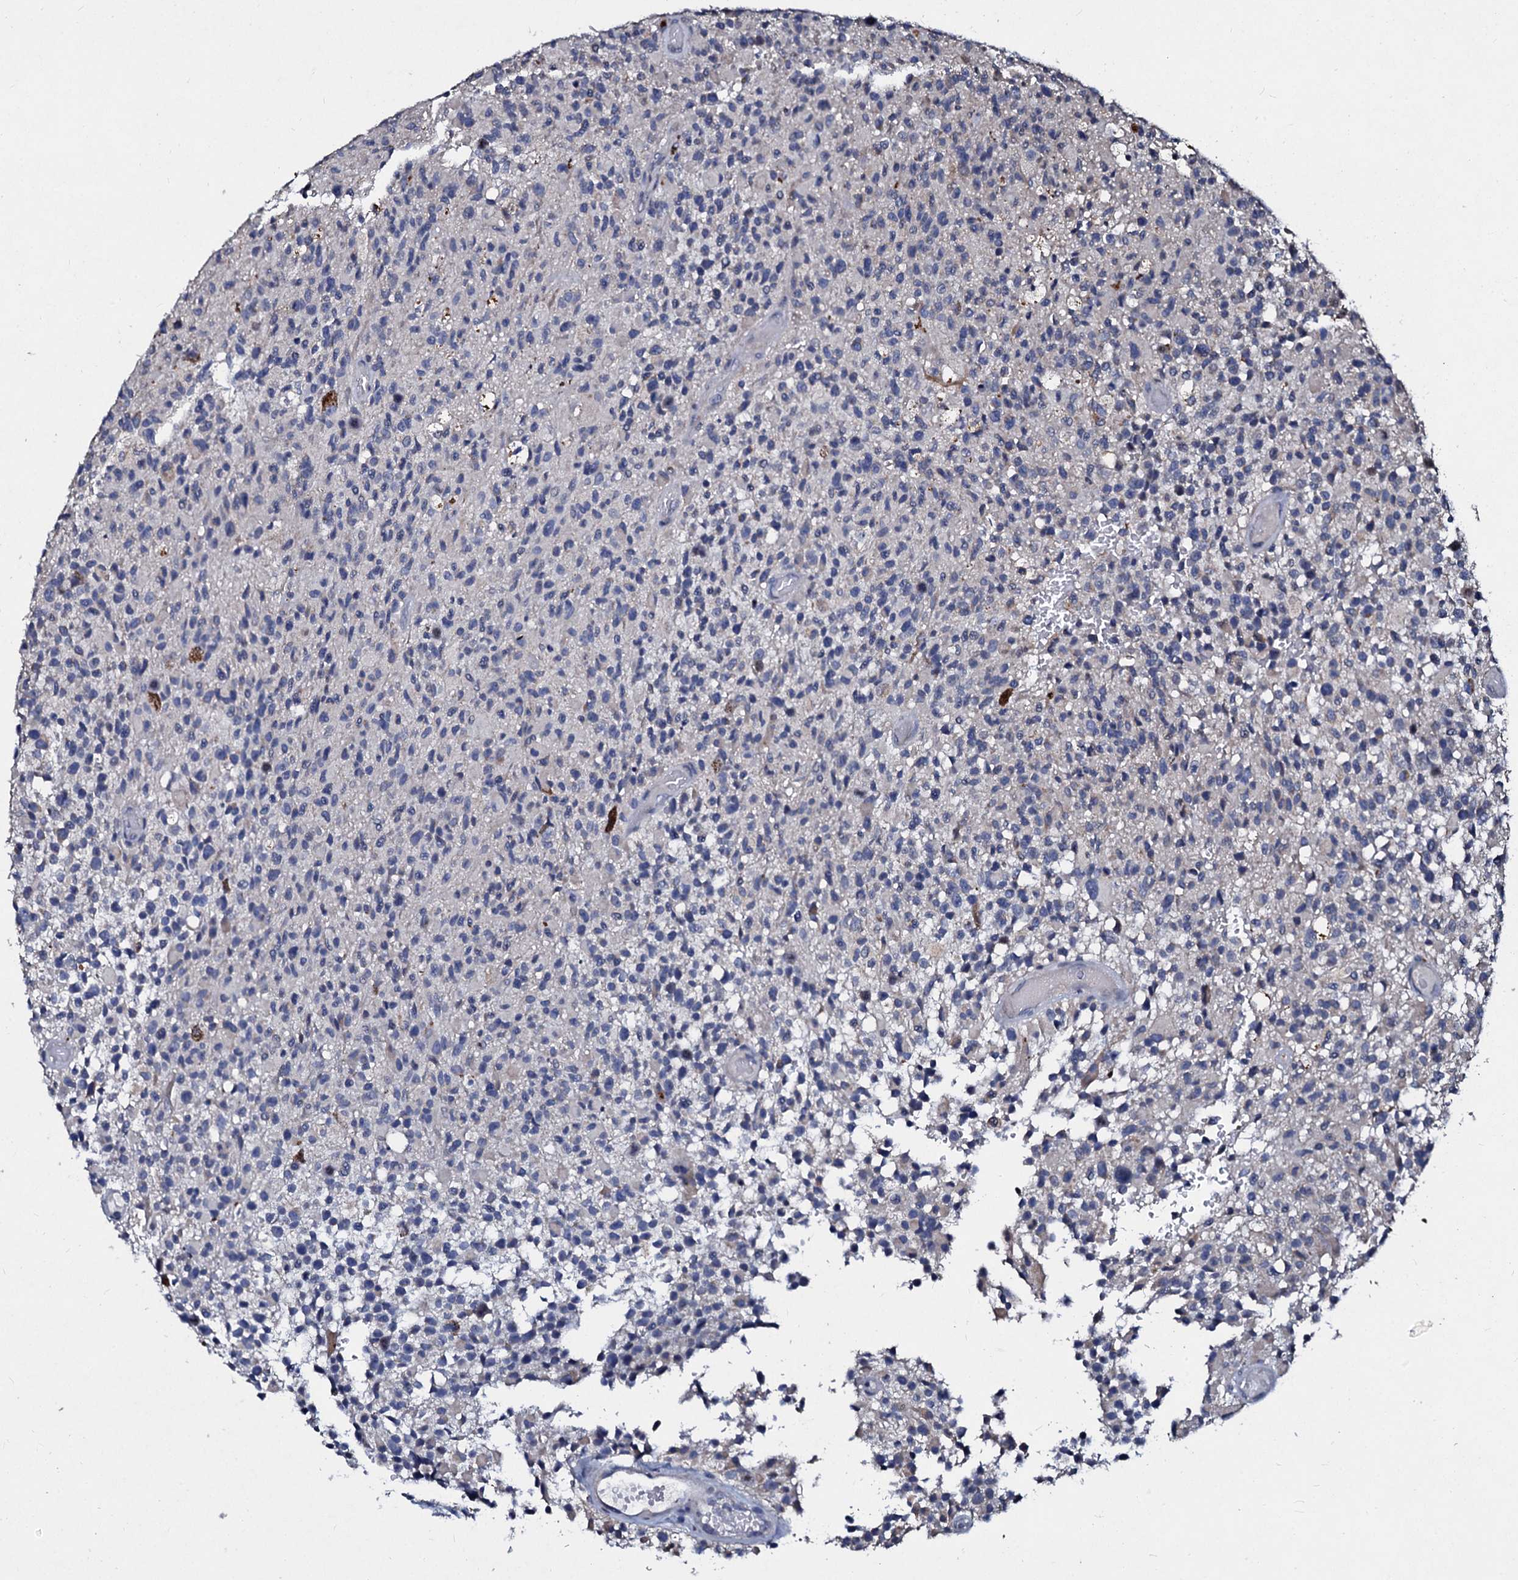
{"staining": {"intensity": "negative", "quantity": "none", "location": "none"}, "tissue": "glioma", "cell_type": "Tumor cells", "image_type": "cancer", "snomed": [{"axis": "morphology", "description": "Glioma, malignant, High grade"}, {"axis": "morphology", "description": "Glioblastoma, NOS"}, {"axis": "topography", "description": "Brain"}], "caption": "This is a histopathology image of IHC staining of glioma, which shows no staining in tumor cells.", "gene": "SLC37A4", "patient": {"sex": "male", "age": 60}}